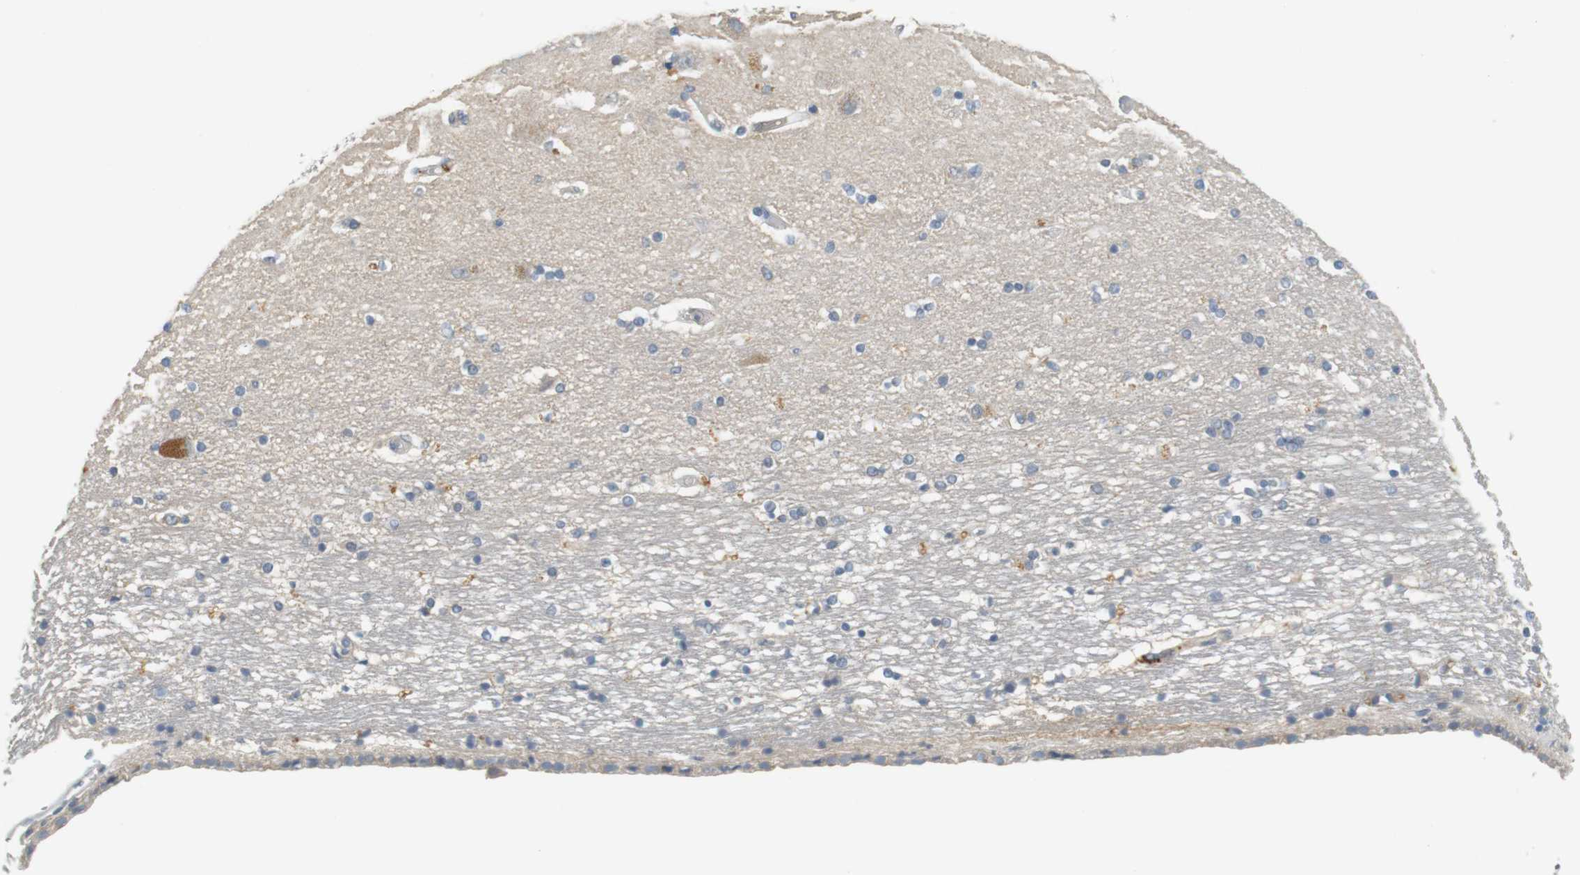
{"staining": {"intensity": "negative", "quantity": "none", "location": "none"}, "tissue": "hippocampus", "cell_type": "Glial cells", "image_type": "normal", "snomed": [{"axis": "morphology", "description": "Normal tissue, NOS"}, {"axis": "topography", "description": "Hippocampus"}], "caption": "IHC image of normal hippocampus: human hippocampus stained with DAB displays no significant protein positivity in glial cells. Brightfield microscopy of immunohistochemistry (IHC) stained with DAB (3,3'-diaminobenzidine) (brown) and hematoxylin (blue), captured at high magnification.", "gene": "CREB3L2", "patient": {"sex": "female", "age": 54}}